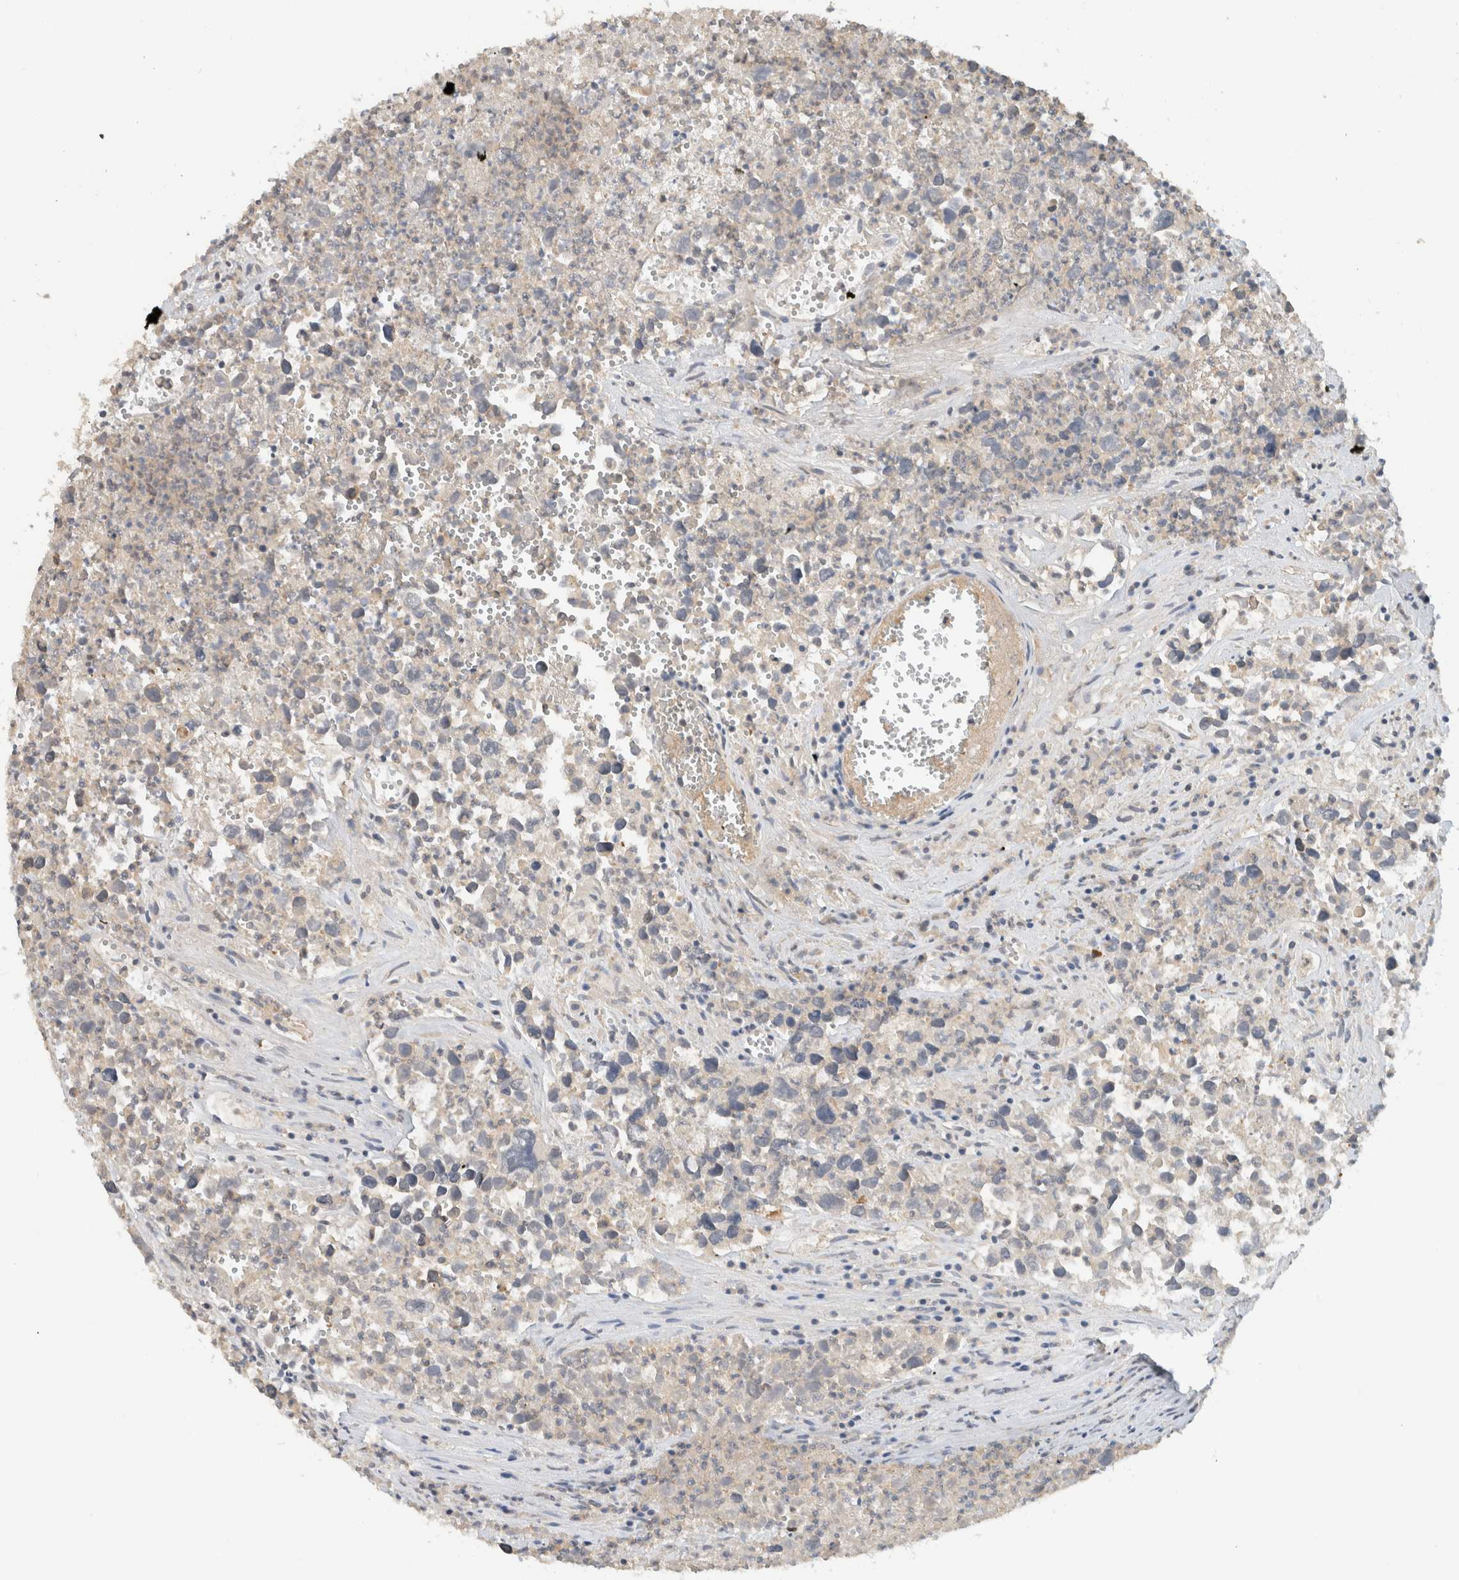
{"staining": {"intensity": "negative", "quantity": "none", "location": "none"}, "tissue": "testis cancer", "cell_type": "Tumor cells", "image_type": "cancer", "snomed": [{"axis": "morphology", "description": "Seminoma, NOS"}, {"axis": "morphology", "description": "Carcinoma, Embryonal, NOS"}, {"axis": "topography", "description": "Testis"}], "caption": "The micrograph demonstrates no significant positivity in tumor cells of embryonal carcinoma (testis).", "gene": "ERCC6L2", "patient": {"sex": "male", "age": 43}}